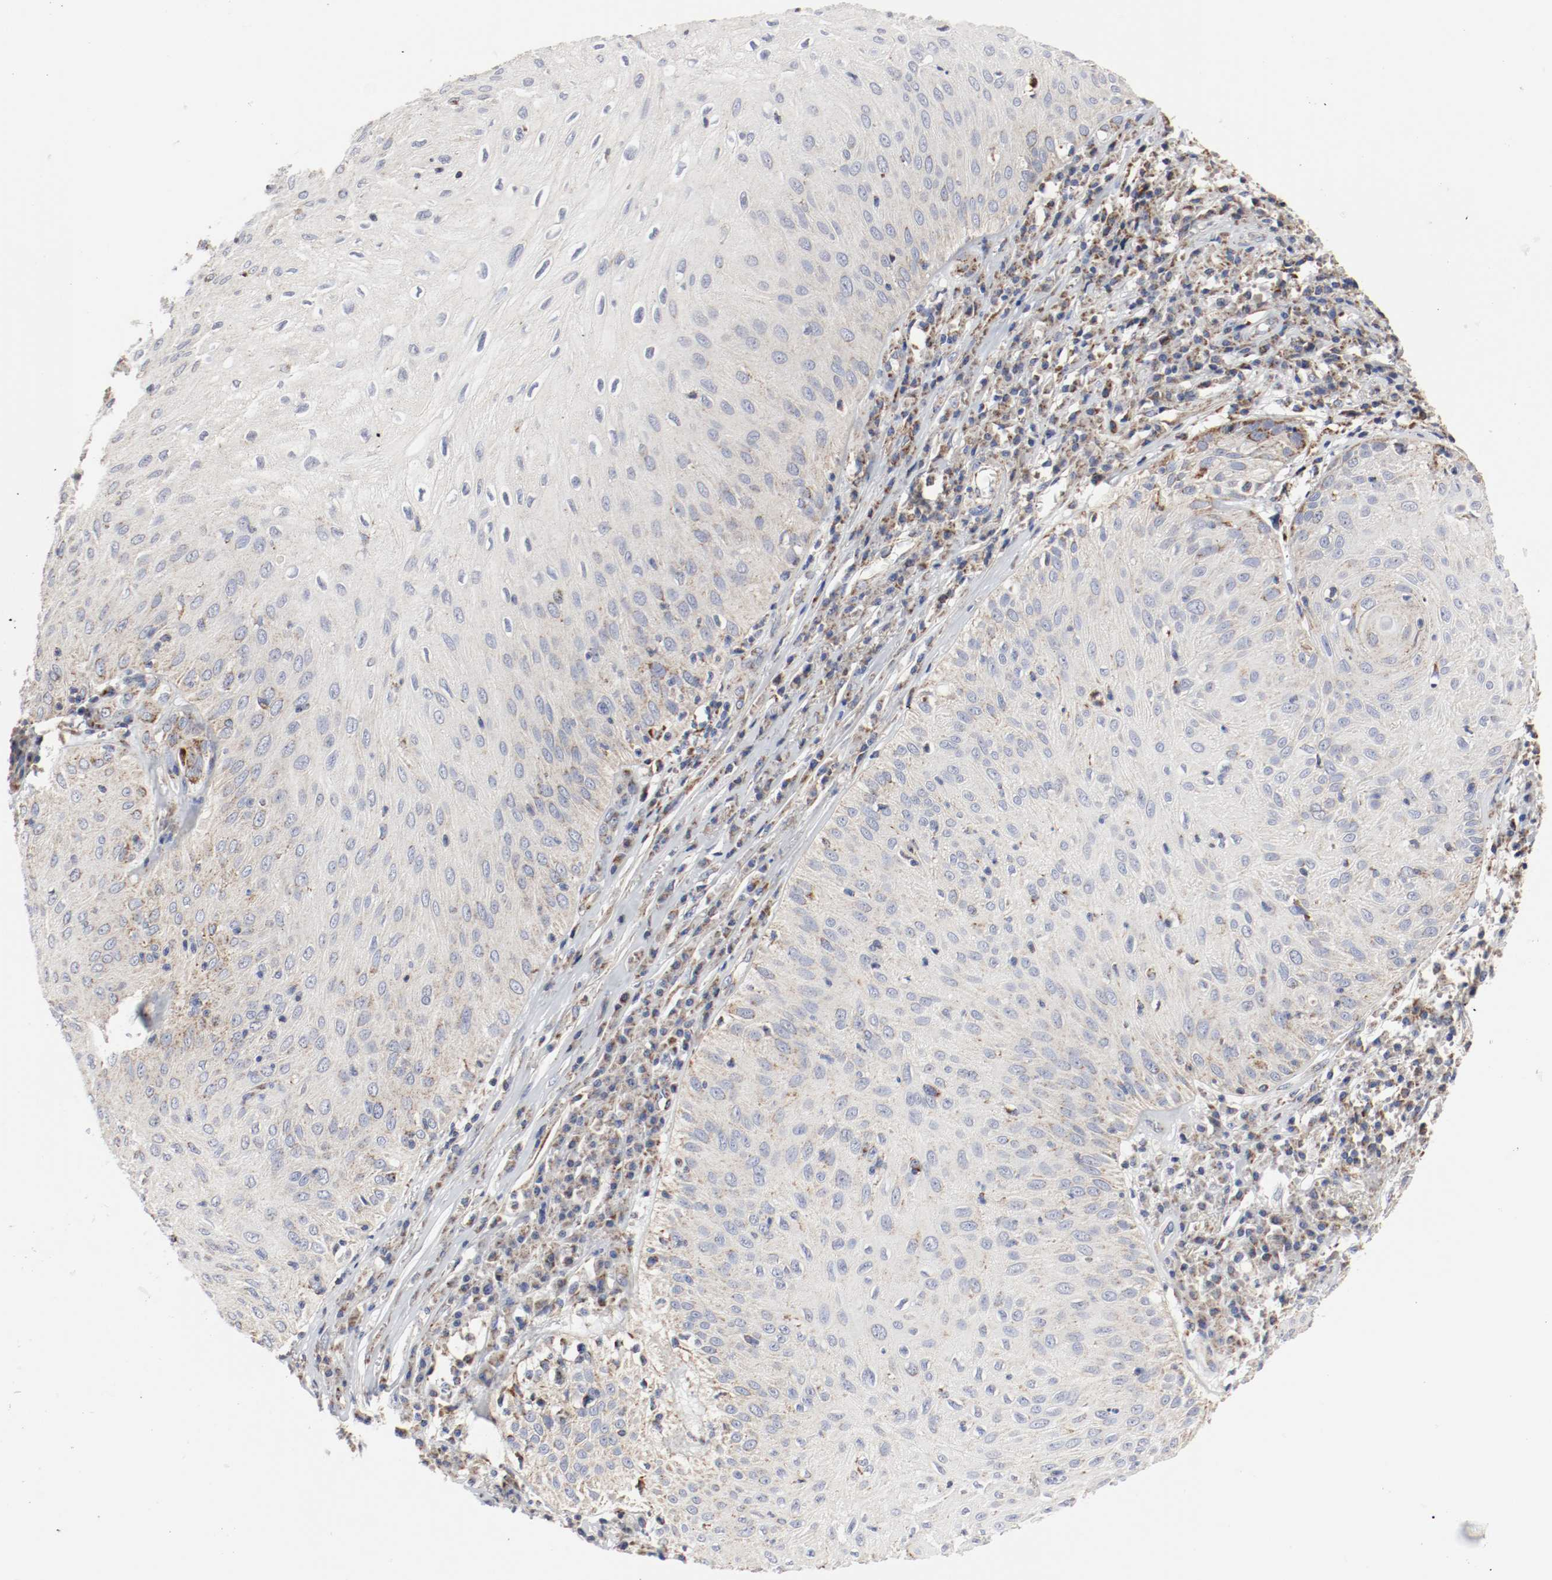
{"staining": {"intensity": "weak", "quantity": "<25%", "location": "cytoplasmic/membranous"}, "tissue": "skin cancer", "cell_type": "Tumor cells", "image_type": "cancer", "snomed": [{"axis": "morphology", "description": "Squamous cell carcinoma, NOS"}, {"axis": "topography", "description": "Skin"}], "caption": "IHC of human skin cancer exhibits no positivity in tumor cells.", "gene": "AFG3L2", "patient": {"sex": "male", "age": 65}}